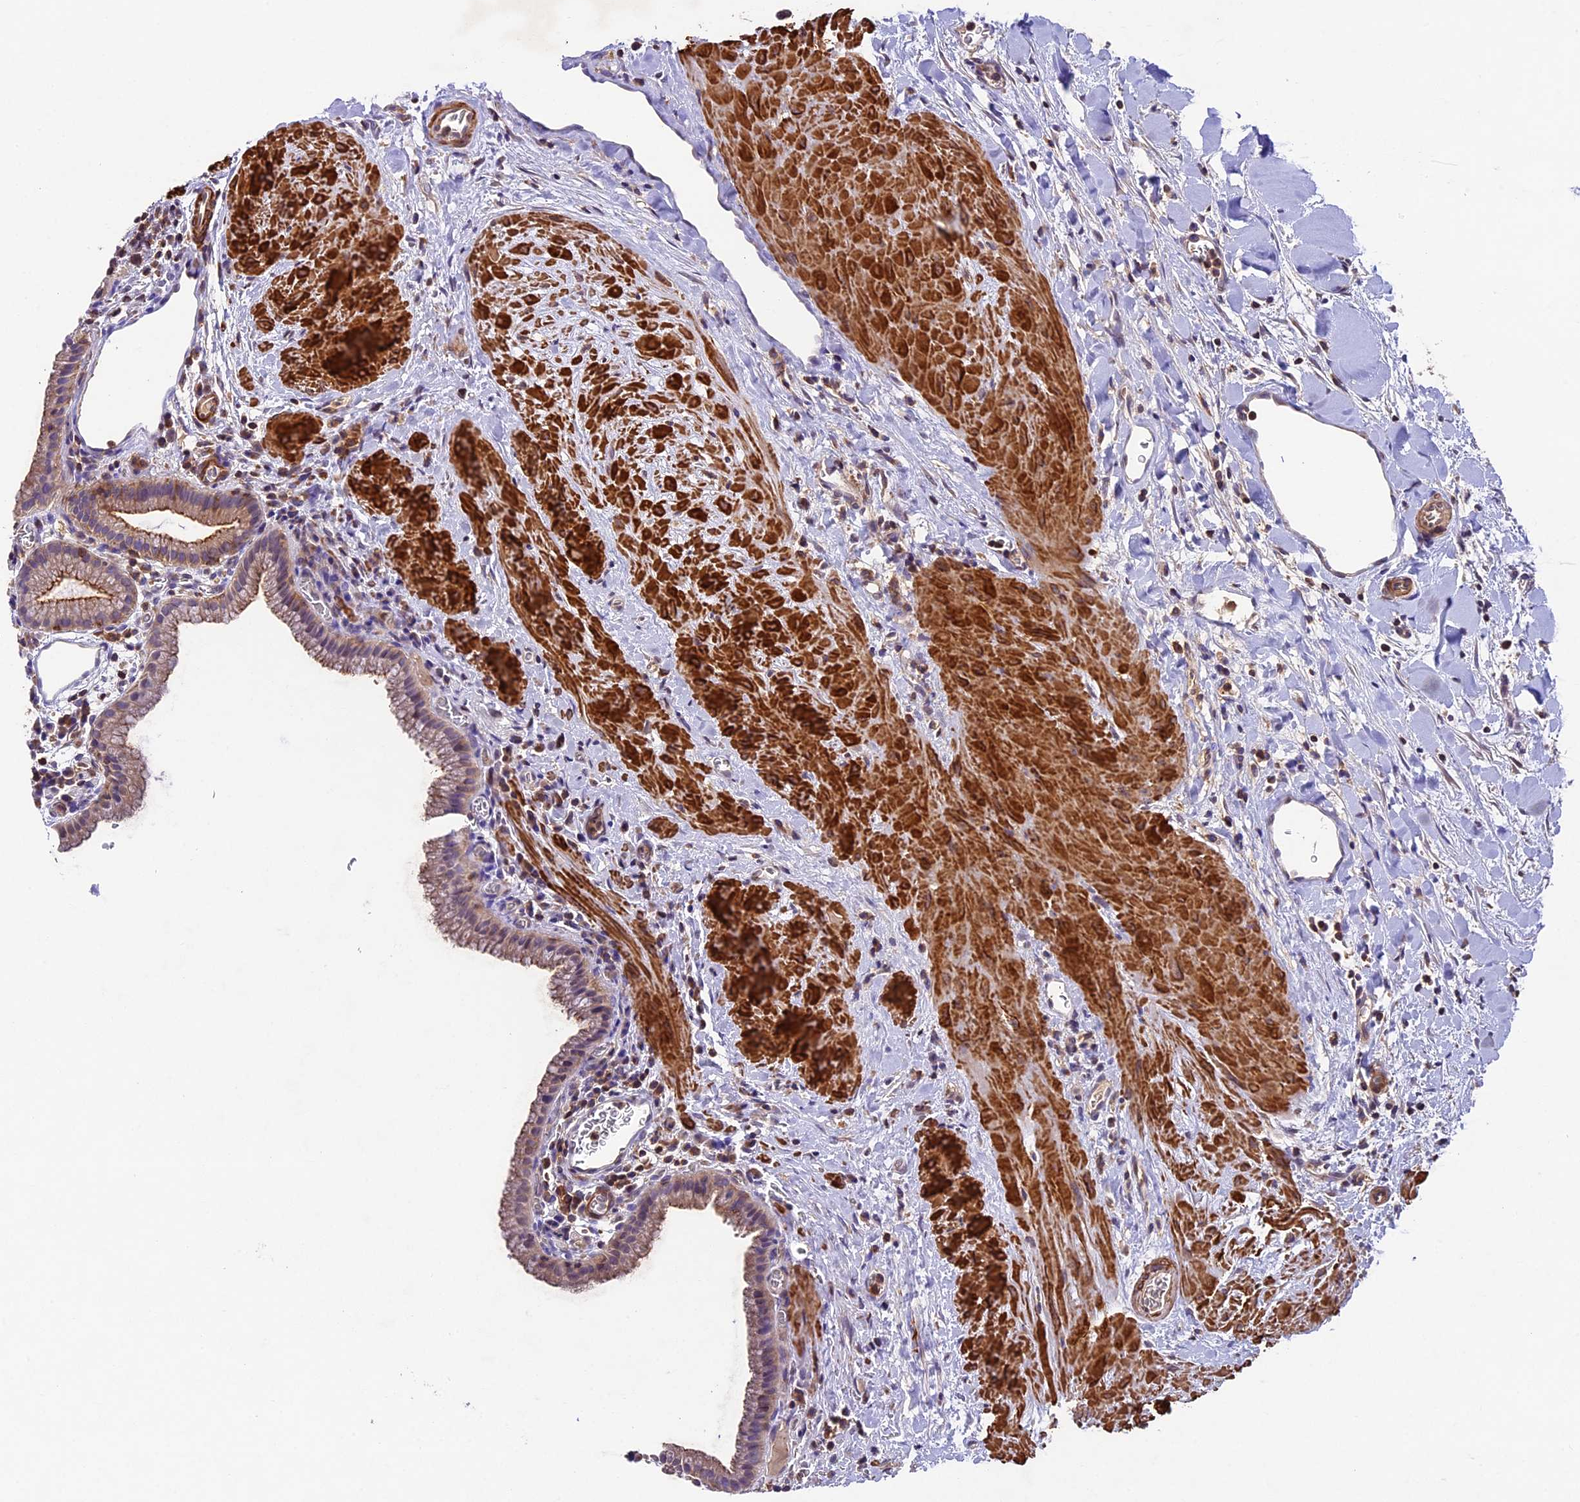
{"staining": {"intensity": "strong", "quantity": "25%-75%", "location": "cytoplasmic/membranous"}, "tissue": "gallbladder", "cell_type": "Glandular cells", "image_type": "normal", "snomed": [{"axis": "morphology", "description": "Normal tissue, NOS"}, {"axis": "topography", "description": "Gallbladder"}], "caption": "Immunohistochemical staining of unremarkable gallbladder exhibits 25%-75% levels of strong cytoplasmic/membranous protein staining in about 25%-75% of glandular cells.", "gene": "TBC1D1", "patient": {"sex": "male", "age": 78}}